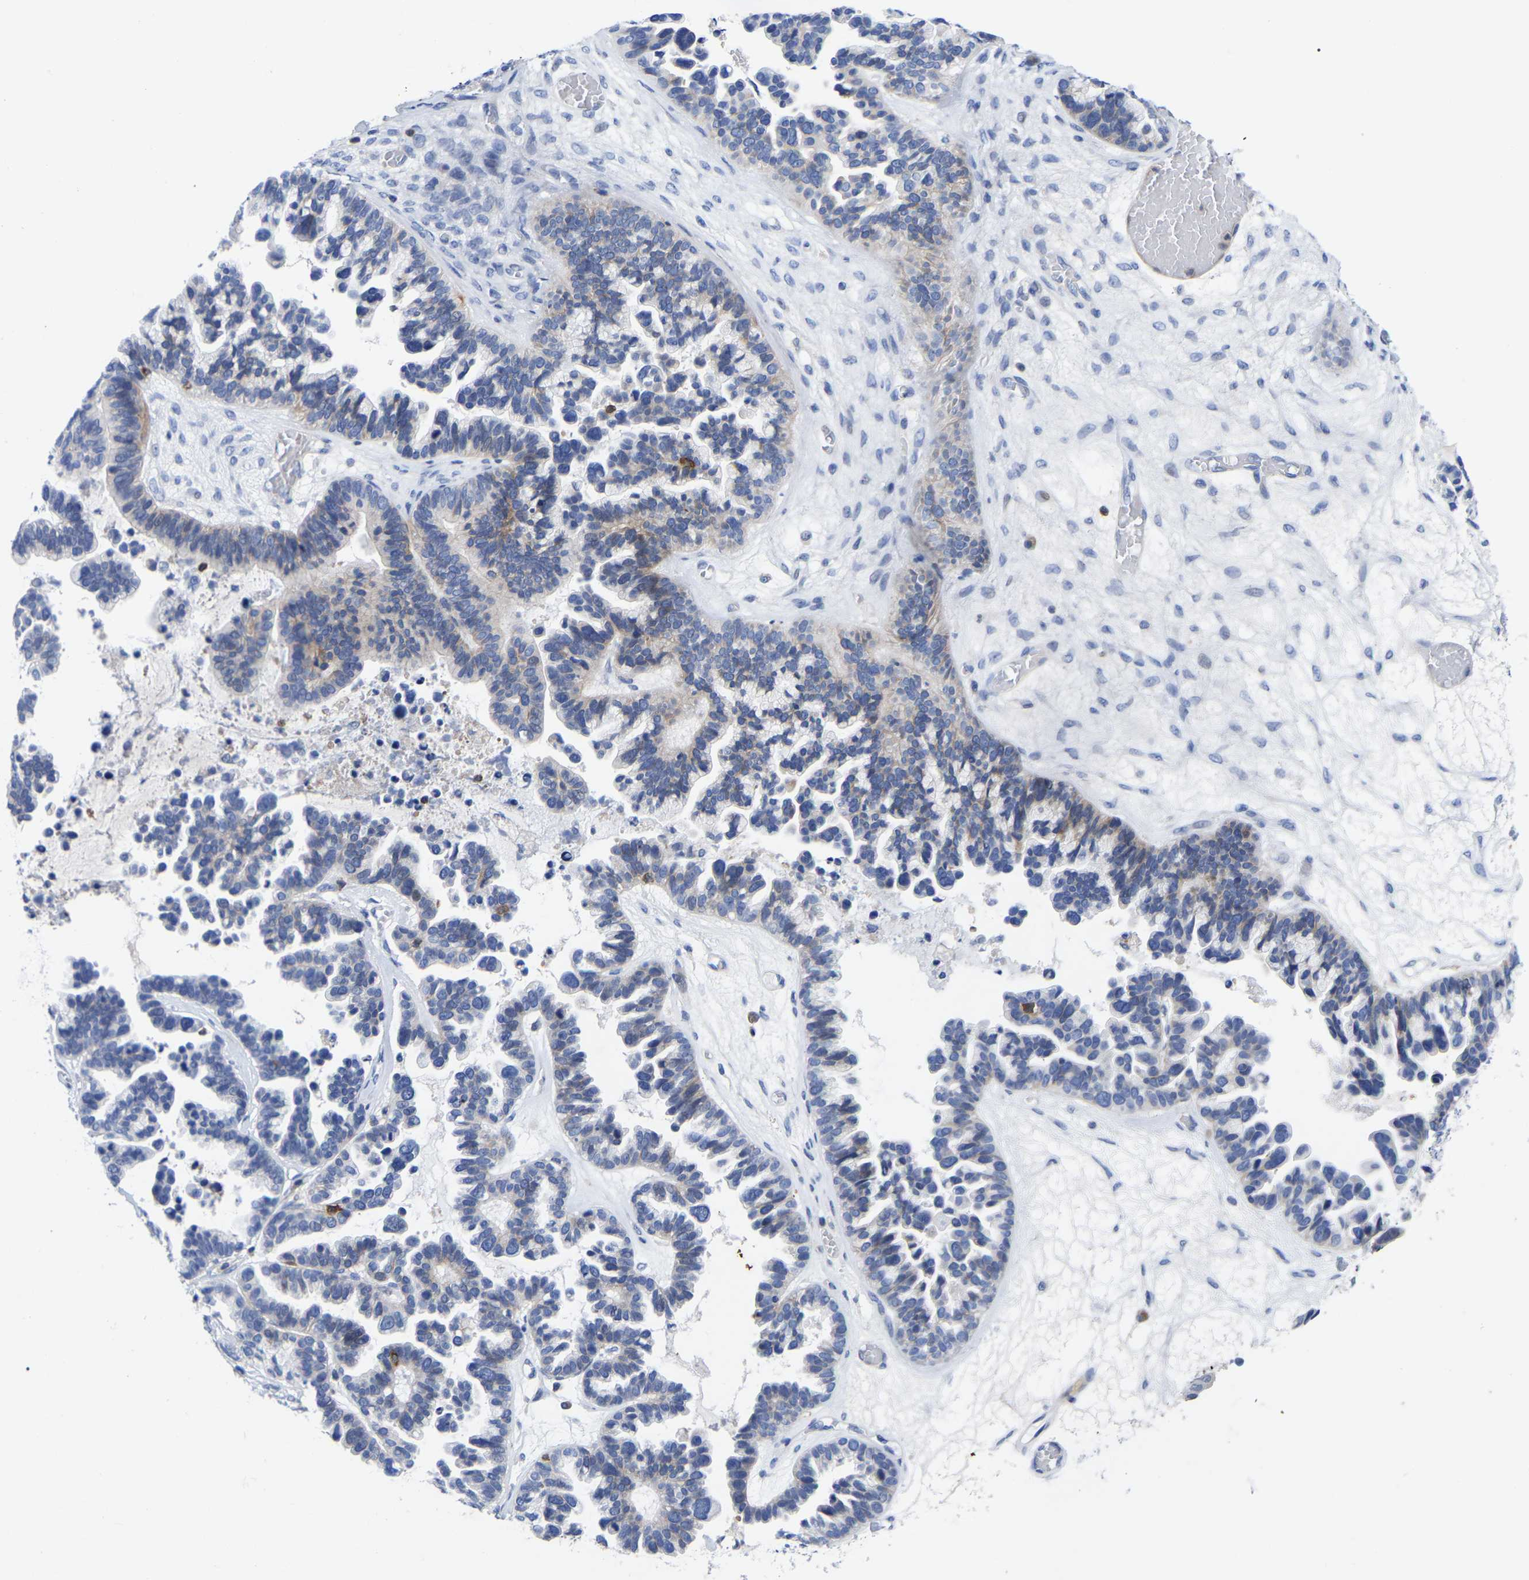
{"staining": {"intensity": "weak", "quantity": "<25%", "location": "cytoplasmic/membranous"}, "tissue": "ovarian cancer", "cell_type": "Tumor cells", "image_type": "cancer", "snomed": [{"axis": "morphology", "description": "Cystadenocarcinoma, serous, NOS"}, {"axis": "topography", "description": "Ovary"}], "caption": "This histopathology image is of serous cystadenocarcinoma (ovarian) stained with IHC to label a protein in brown with the nuclei are counter-stained blue. There is no staining in tumor cells.", "gene": "PTPN7", "patient": {"sex": "female", "age": 56}}